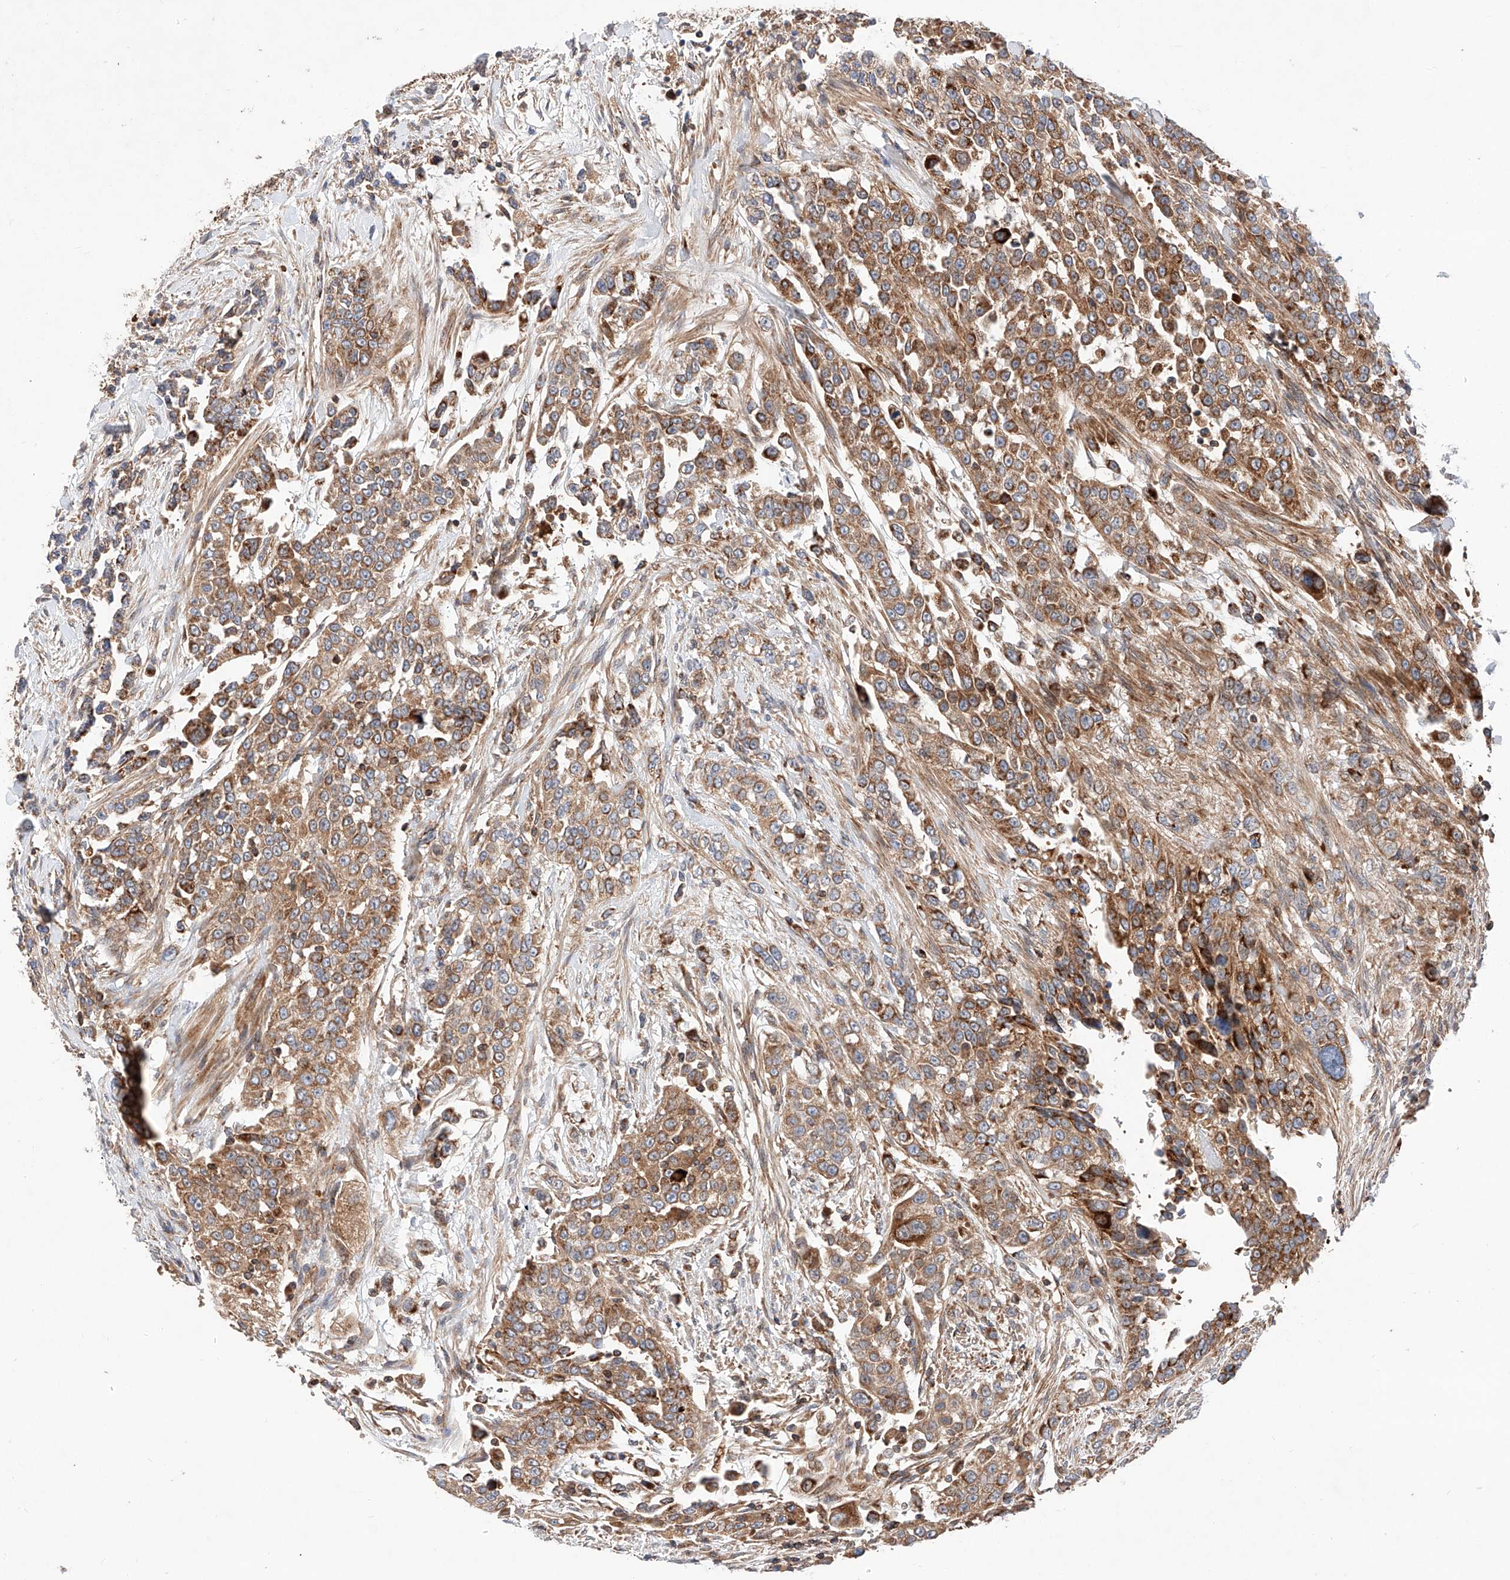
{"staining": {"intensity": "moderate", "quantity": ">75%", "location": "cytoplasmic/membranous"}, "tissue": "urothelial cancer", "cell_type": "Tumor cells", "image_type": "cancer", "snomed": [{"axis": "morphology", "description": "Urothelial carcinoma, High grade"}, {"axis": "topography", "description": "Urinary bladder"}], "caption": "Urothelial cancer was stained to show a protein in brown. There is medium levels of moderate cytoplasmic/membranous expression in about >75% of tumor cells. Using DAB (3,3'-diaminobenzidine) (brown) and hematoxylin (blue) stains, captured at high magnification using brightfield microscopy.", "gene": "NR1D1", "patient": {"sex": "female", "age": 80}}